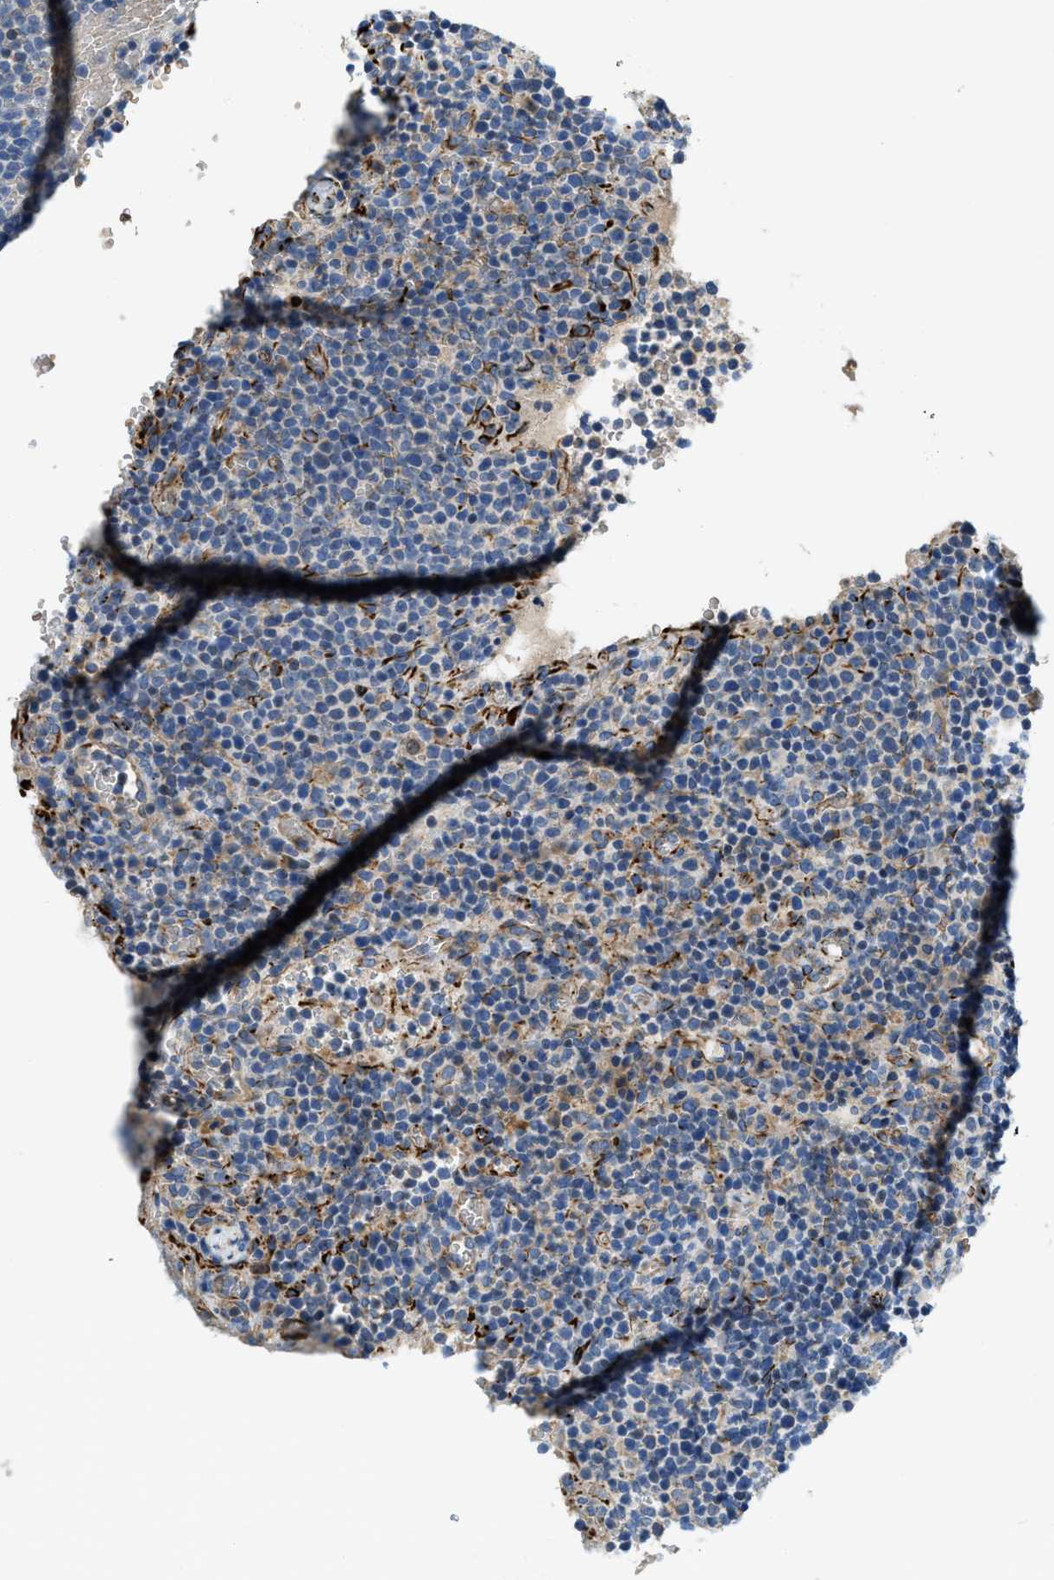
{"staining": {"intensity": "weak", "quantity": "<25%", "location": "cytoplasmic/membranous"}, "tissue": "lymphoma", "cell_type": "Tumor cells", "image_type": "cancer", "snomed": [{"axis": "morphology", "description": "Malignant lymphoma, non-Hodgkin's type, High grade"}, {"axis": "topography", "description": "Lymph node"}], "caption": "A high-resolution image shows immunohistochemistry (IHC) staining of lymphoma, which exhibits no significant expression in tumor cells. Brightfield microscopy of immunohistochemistry stained with DAB (brown) and hematoxylin (blue), captured at high magnification.", "gene": "ZNF831", "patient": {"sex": "male", "age": 61}}